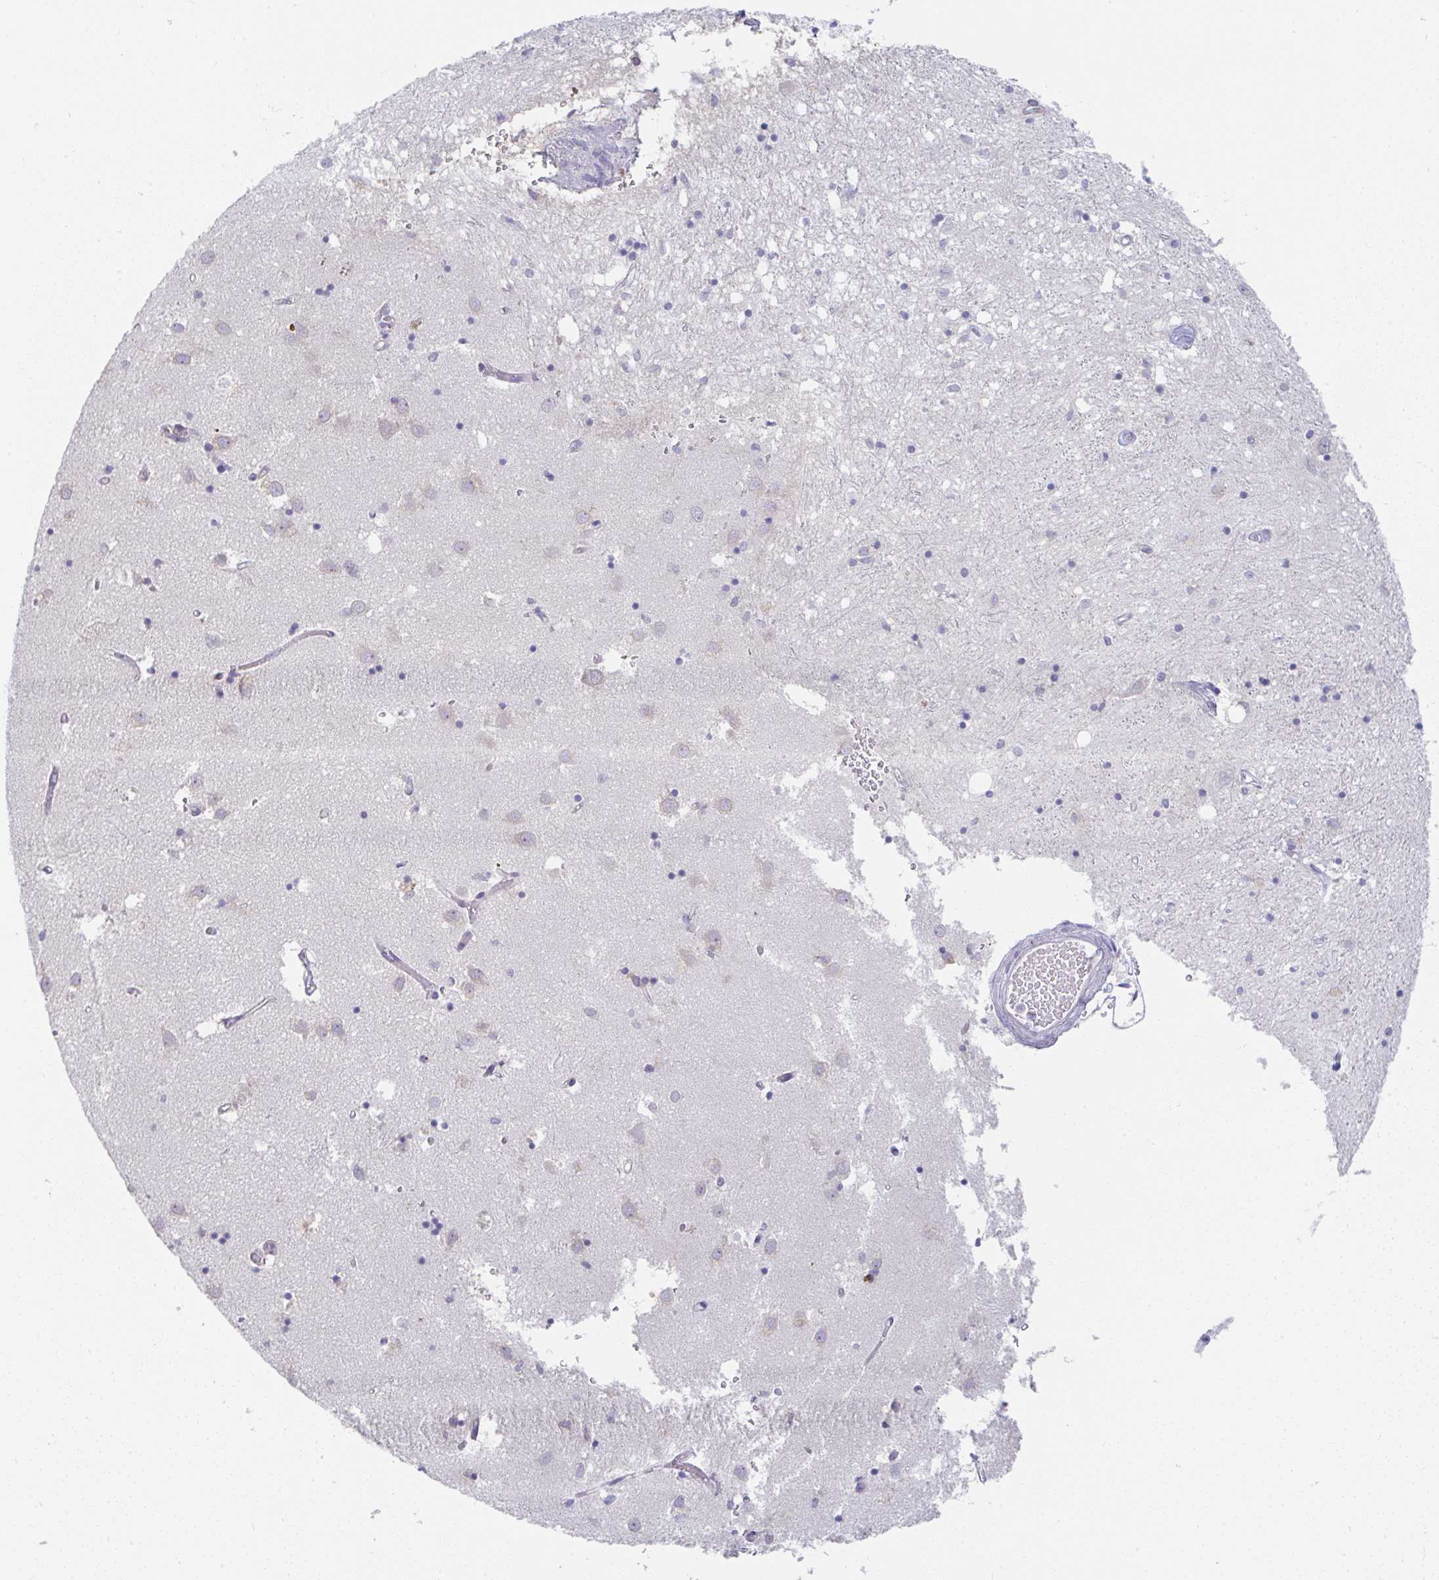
{"staining": {"intensity": "negative", "quantity": "none", "location": "none"}, "tissue": "caudate", "cell_type": "Glial cells", "image_type": "normal", "snomed": [{"axis": "morphology", "description": "Normal tissue, NOS"}, {"axis": "topography", "description": "Lateral ventricle wall"}], "caption": "The photomicrograph shows no significant expression in glial cells of caudate. (DAB (3,3'-diaminobenzidine) immunohistochemistry (IHC), high magnification).", "gene": "DERL2", "patient": {"sex": "male", "age": 70}}